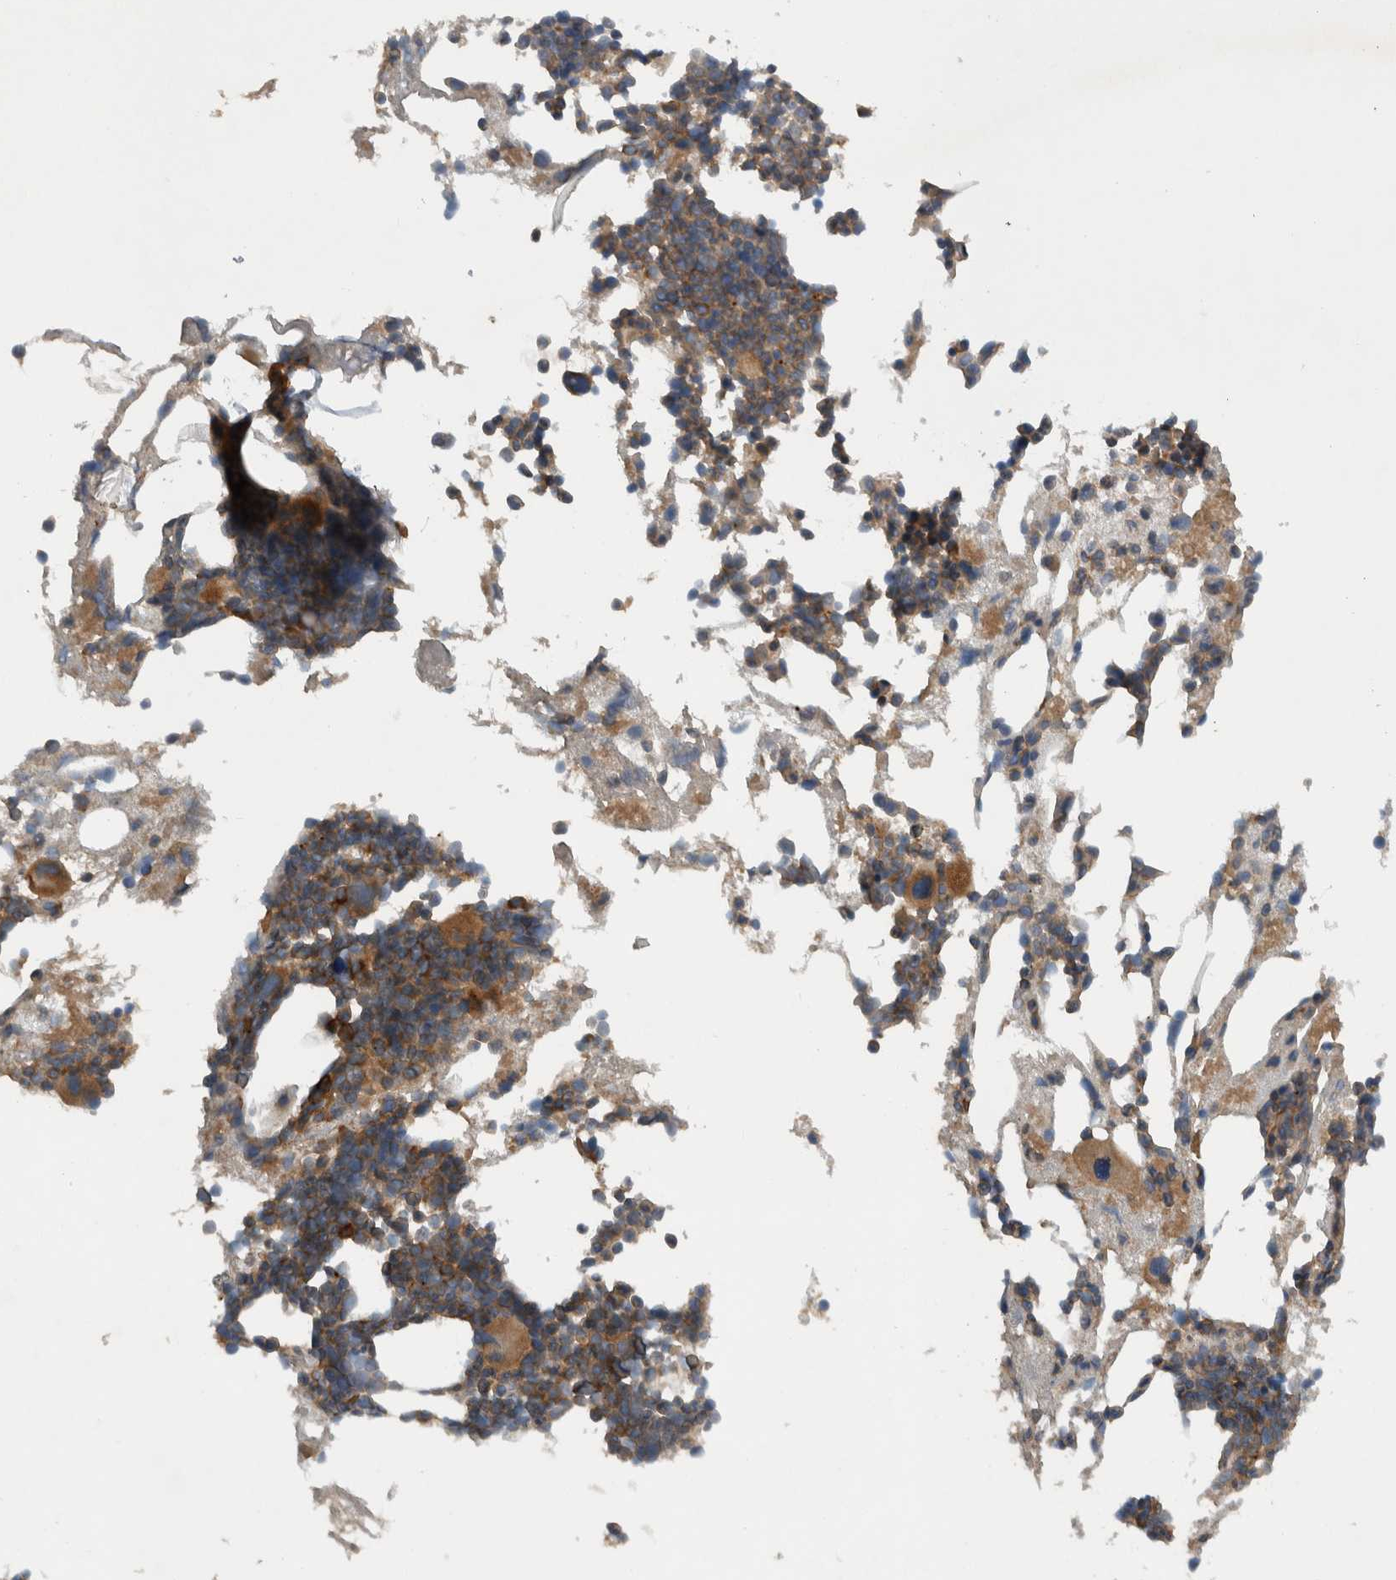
{"staining": {"intensity": "moderate", "quantity": "25%-75%", "location": "cytoplasmic/membranous"}, "tissue": "bone marrow", "cell_type": "Hematopoietic cells", "image_type": "normal", "snomed": [{"axis": "morphology", "description": "Normal tissue, NOS"}, {"axis": "morphology", "description": "Inflammation, NOS"}, {"axis": "topography", "description": "Bone marrow"}], "caption": "Hematopoietic cells show medium levels of moderate cytoplasmic/membranous staining in approximately 25%-75% of cells in unremarkable bone marrow.", "gene": "SCARA5", "patient": {"sex": "female", "age": 81}}